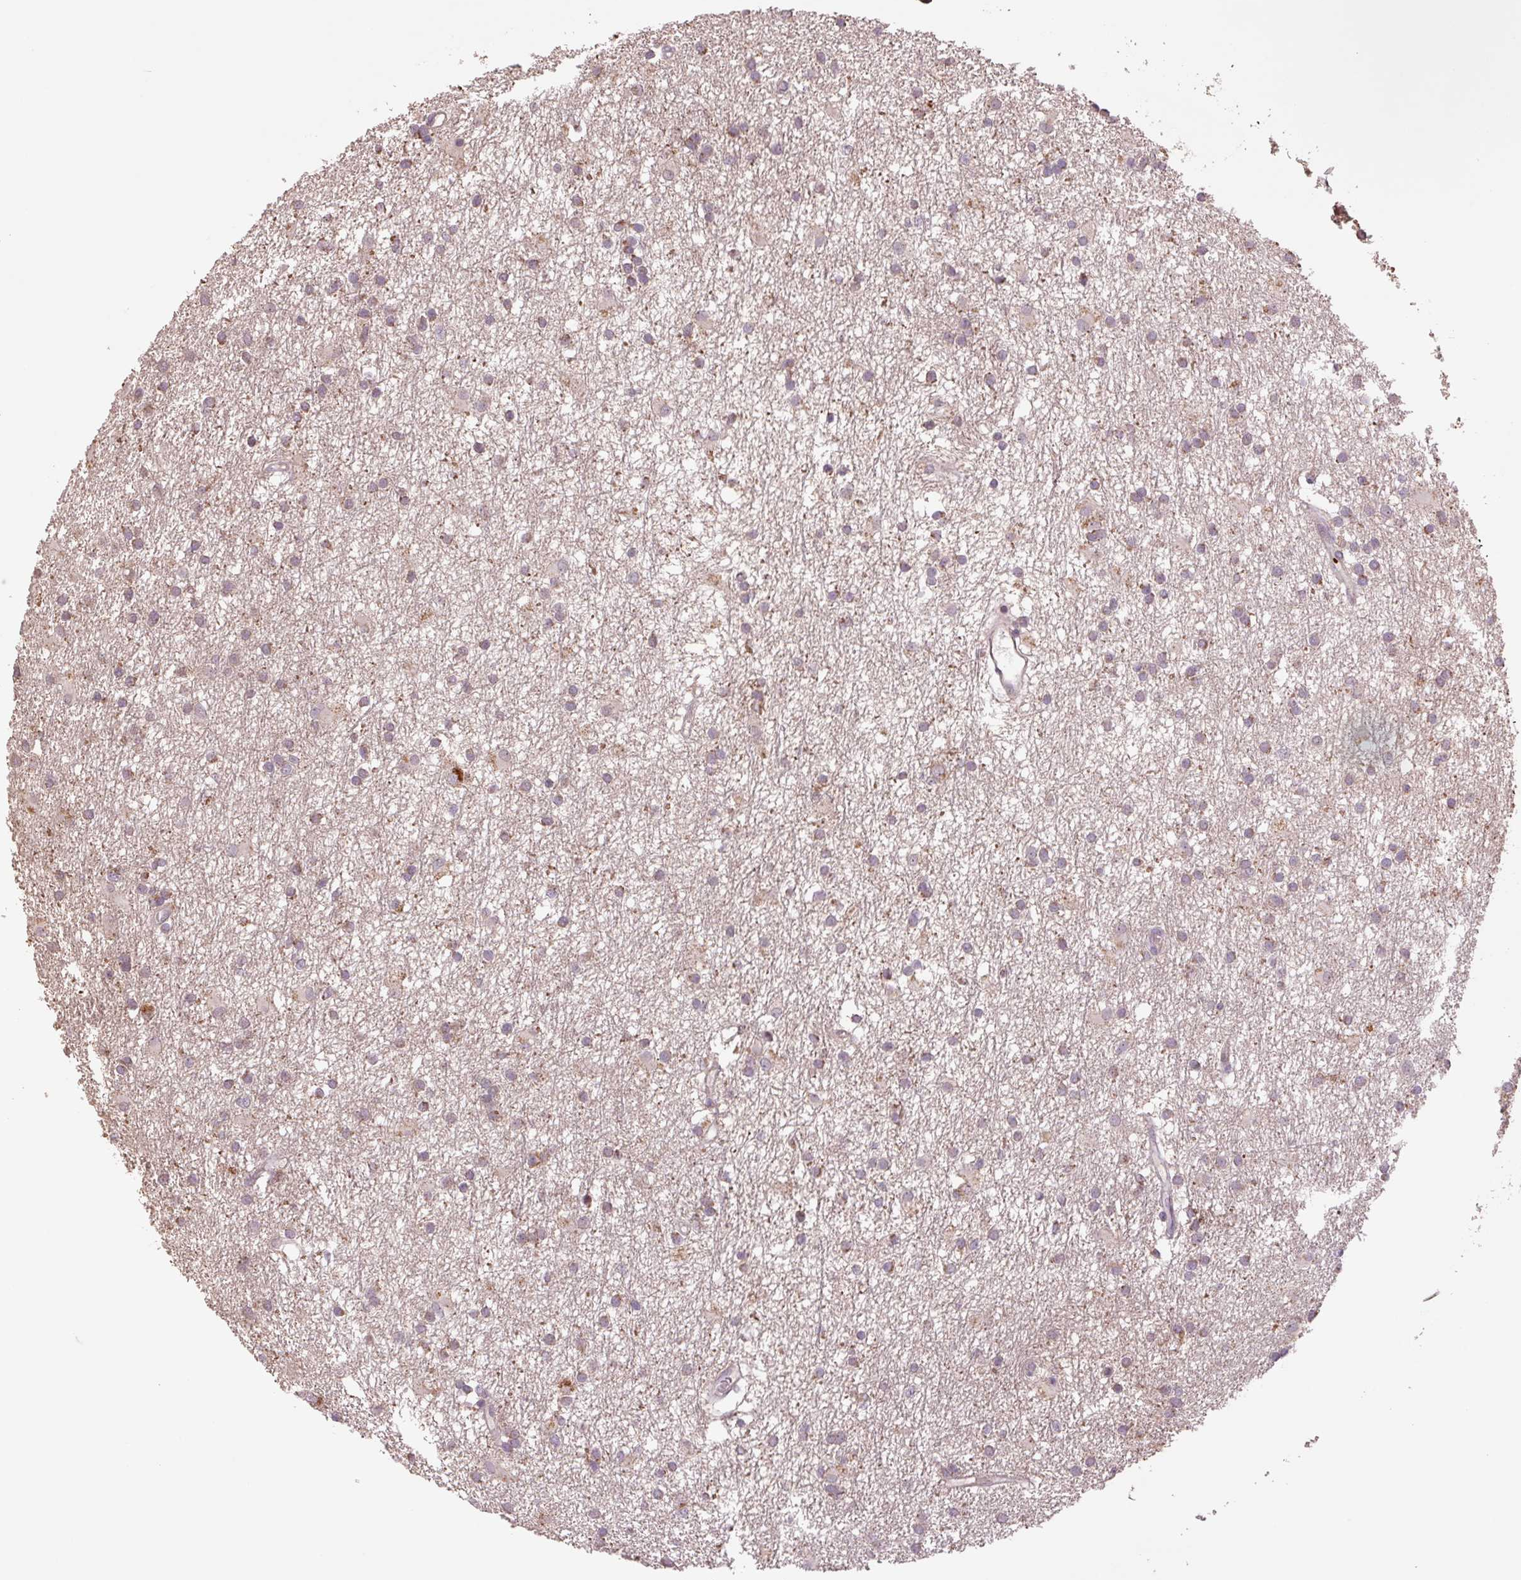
{"staining": {"intensity": "weak", "quantity": "25%-75%", "location": "cytoplasmic/membranous"}, "tissue": "glioma", "cell_type": "Tumor cells", "image_type": "cancer", "snomed": [{"axis": "morphology", "description": "Glioma, malignant, High grade"}, {"axis": "topography", "description": "Brain"}], "caption": "Weak cytoplasmic/membranous positivity for a protein is identified in about 25%-75% of tumor cells of glioma using immunohistochemistry.", "gene": "TMEM160", "patient": {"sex": "male", "age": 77}}